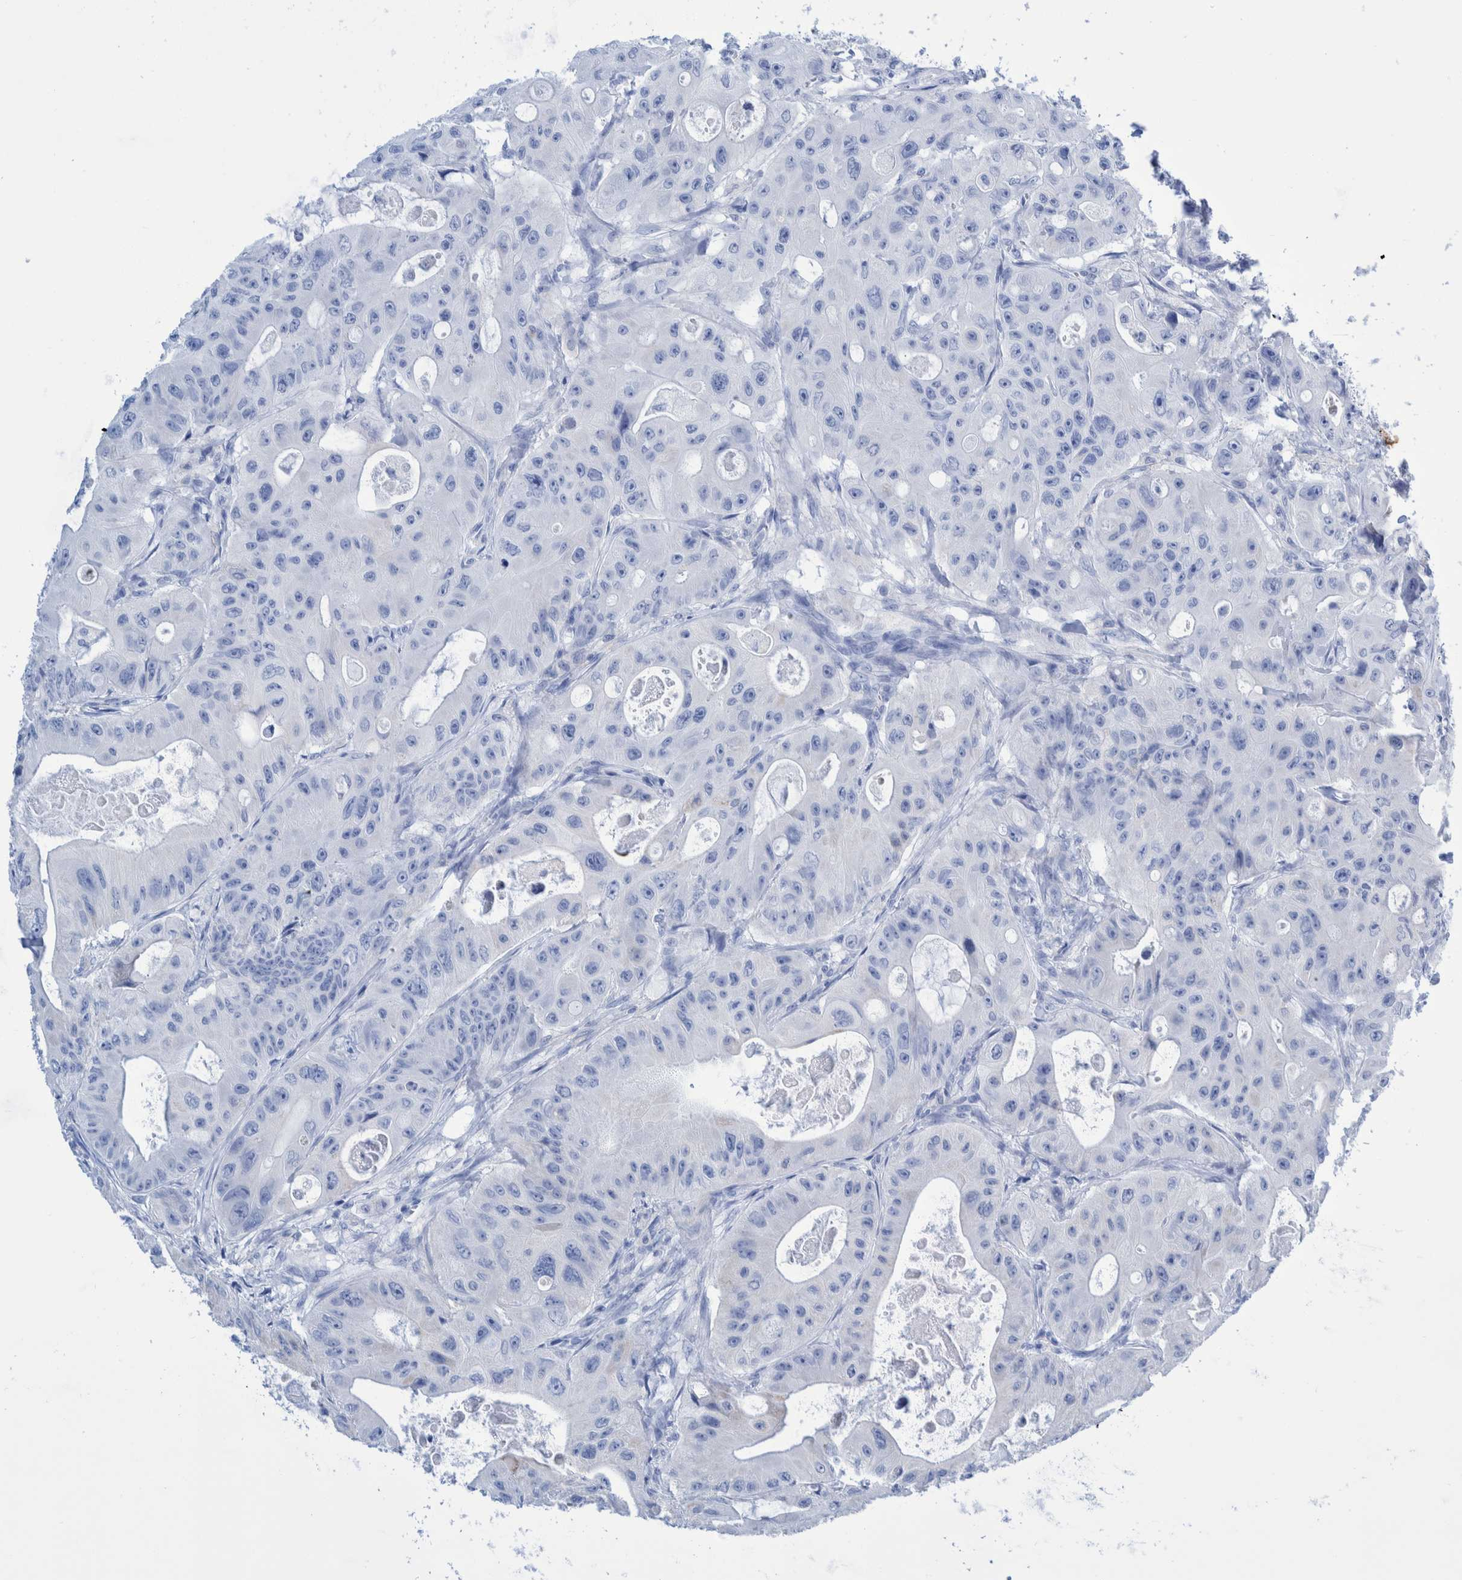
{"staining": {"intensity": "negative", "quantity": "none", "location": "none"}, "tissue": "colorectal cancer", "cell_type": "Tumor cells", "image_type": "cancer", "snomed": [{"axis": "morphology", "description": "Adenocarcinoma, NOS"}, {"axis": "topography", "description": "Colon"}], "caption": "Immunohistochemistry photomicrograph of human colorectal cancer (adenocarcinoma) stained for a protein (brown), which displays no positivity in tumor cells. Brightfield microscopy of immunohistochemistry stained with DAB (3,3'-diaminobenzidine) (brown) and hematoxylin (blue), captured at high magnification.", "gene": "KRT14", "patient": {"sex": "female", "age": 46}}